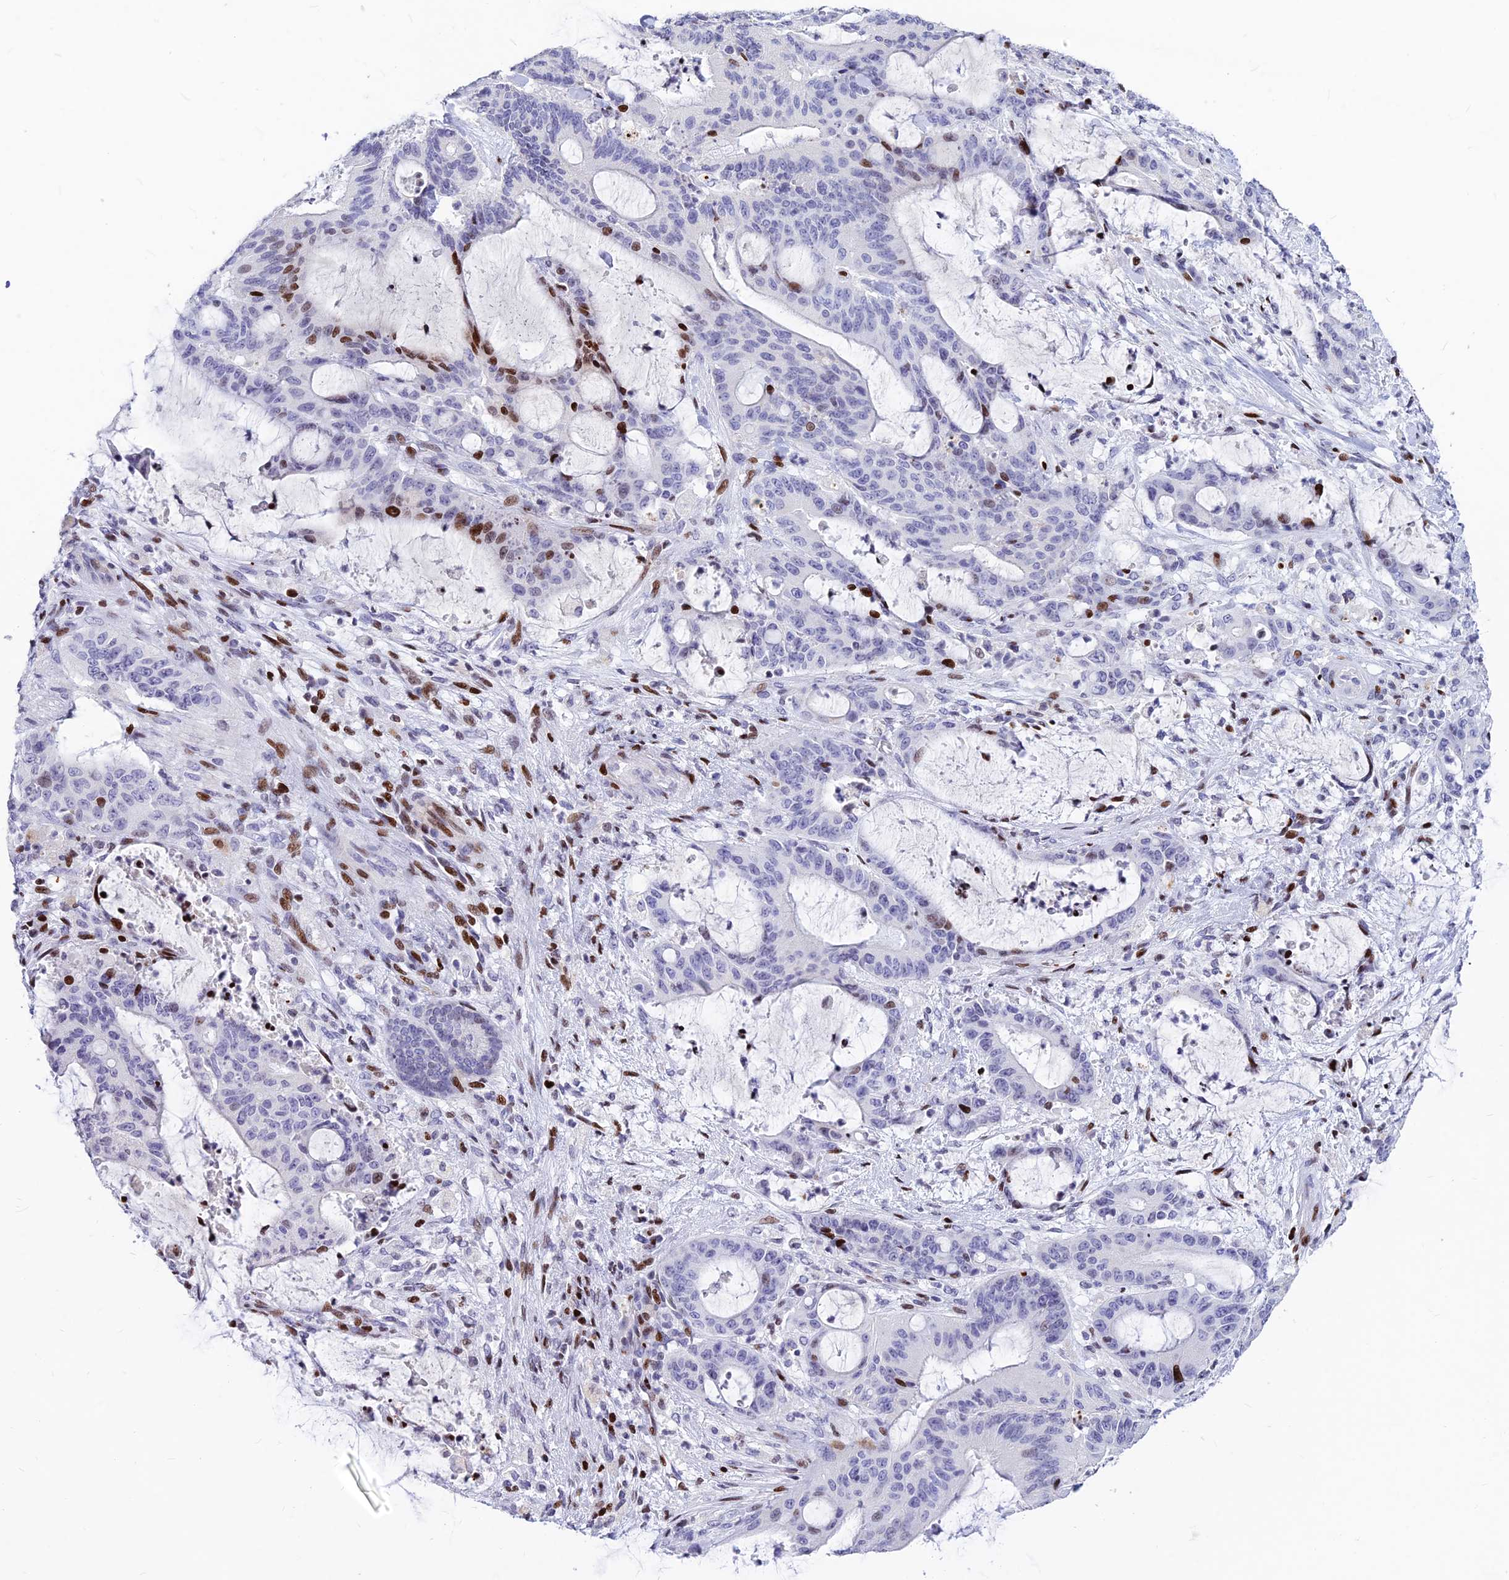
{"staining": {"intensity": "strong", "quantity": "<25%", "location": "nuclear"}, "tissue": "liver cancer", "cell_type": "Tumor cells", "image_type": "cancer", "snomed": [{"axis": "morphology", "description": "Normal tissue, NOS"}, {"axis": "morphology", "description": "Cholangiocarcinoma"}, {"axis": "topography", "description": "Liver"}, {"axis": "topography", "description": "Peripheral nerve tissue"}], "caption": "The immunohistochemical stain highlights strong nuclear expression in tumor cells of liver cancer (cholangiocarcinoma) tissue.", "gene": "PRPS1", "patient": {"sex": "female", "age": 73}}